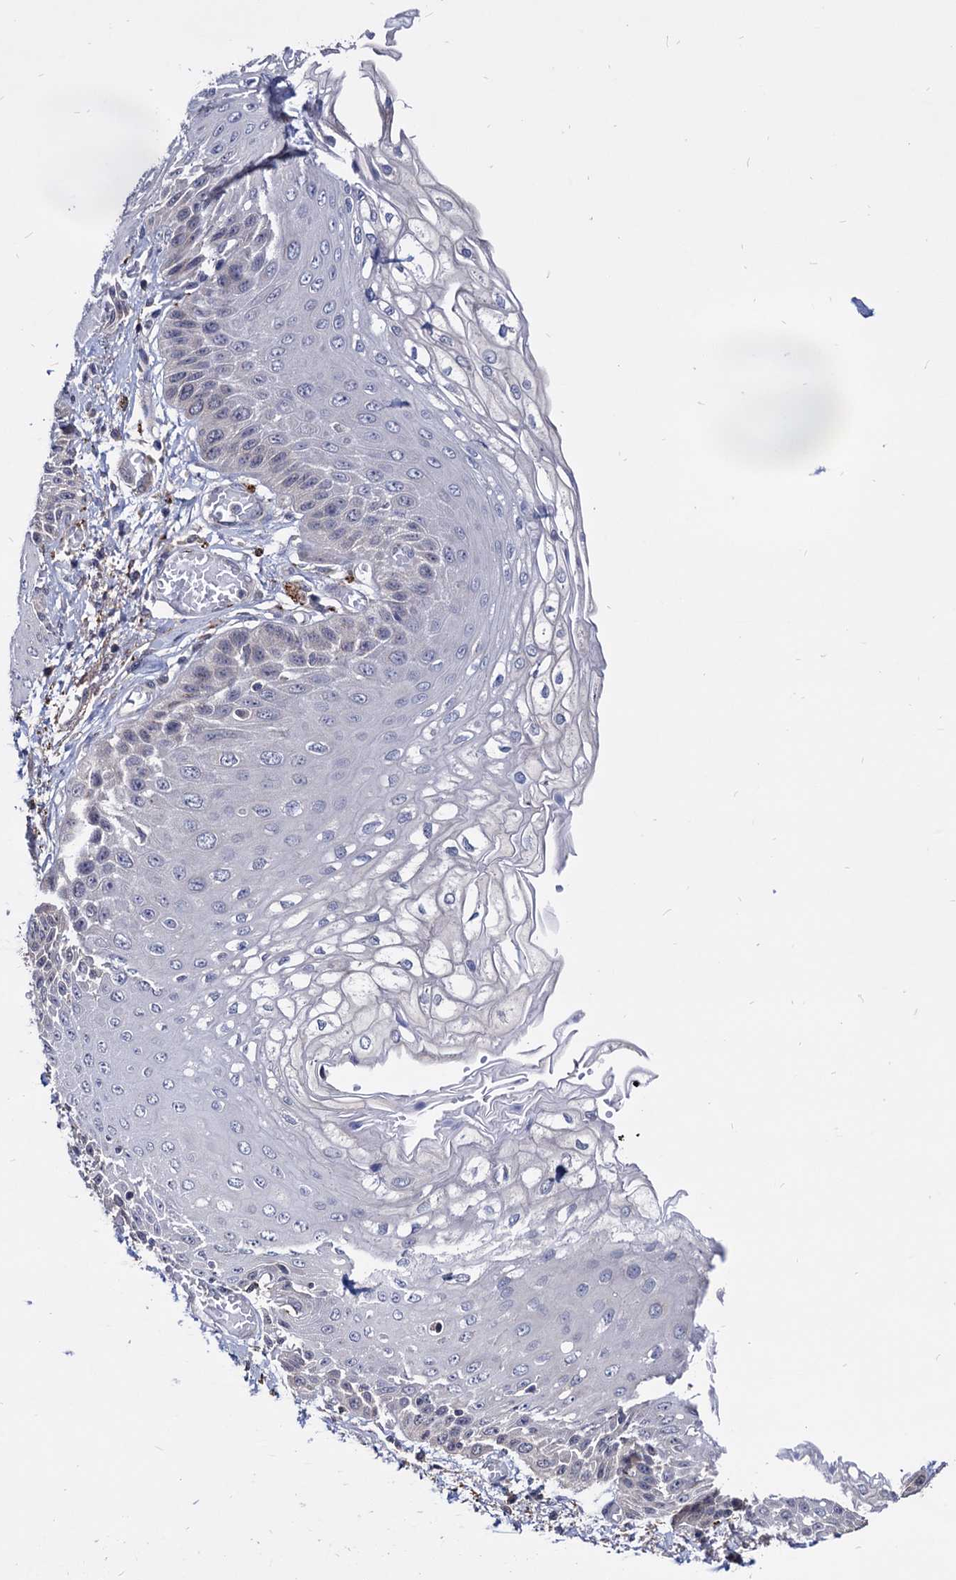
{"staining": {"intensity": "negative", "quantity": "none", "location": "none"}, "tissue": "esophagus", "cell_type": "Squamous epithelial cells", "image_type": "normal", "snomed": [{"axis": "morphology", "description": "Normal tissue, NOS"}, {"axis": "topography", "description": "Esophagus"}], "caption": "This is an immunohistochemistry histopathology image of normal esophagus. There is no positivity in squamous epithelial cells.", "gene": "ESD", "patient": {"sex": "male", "age": 81}}